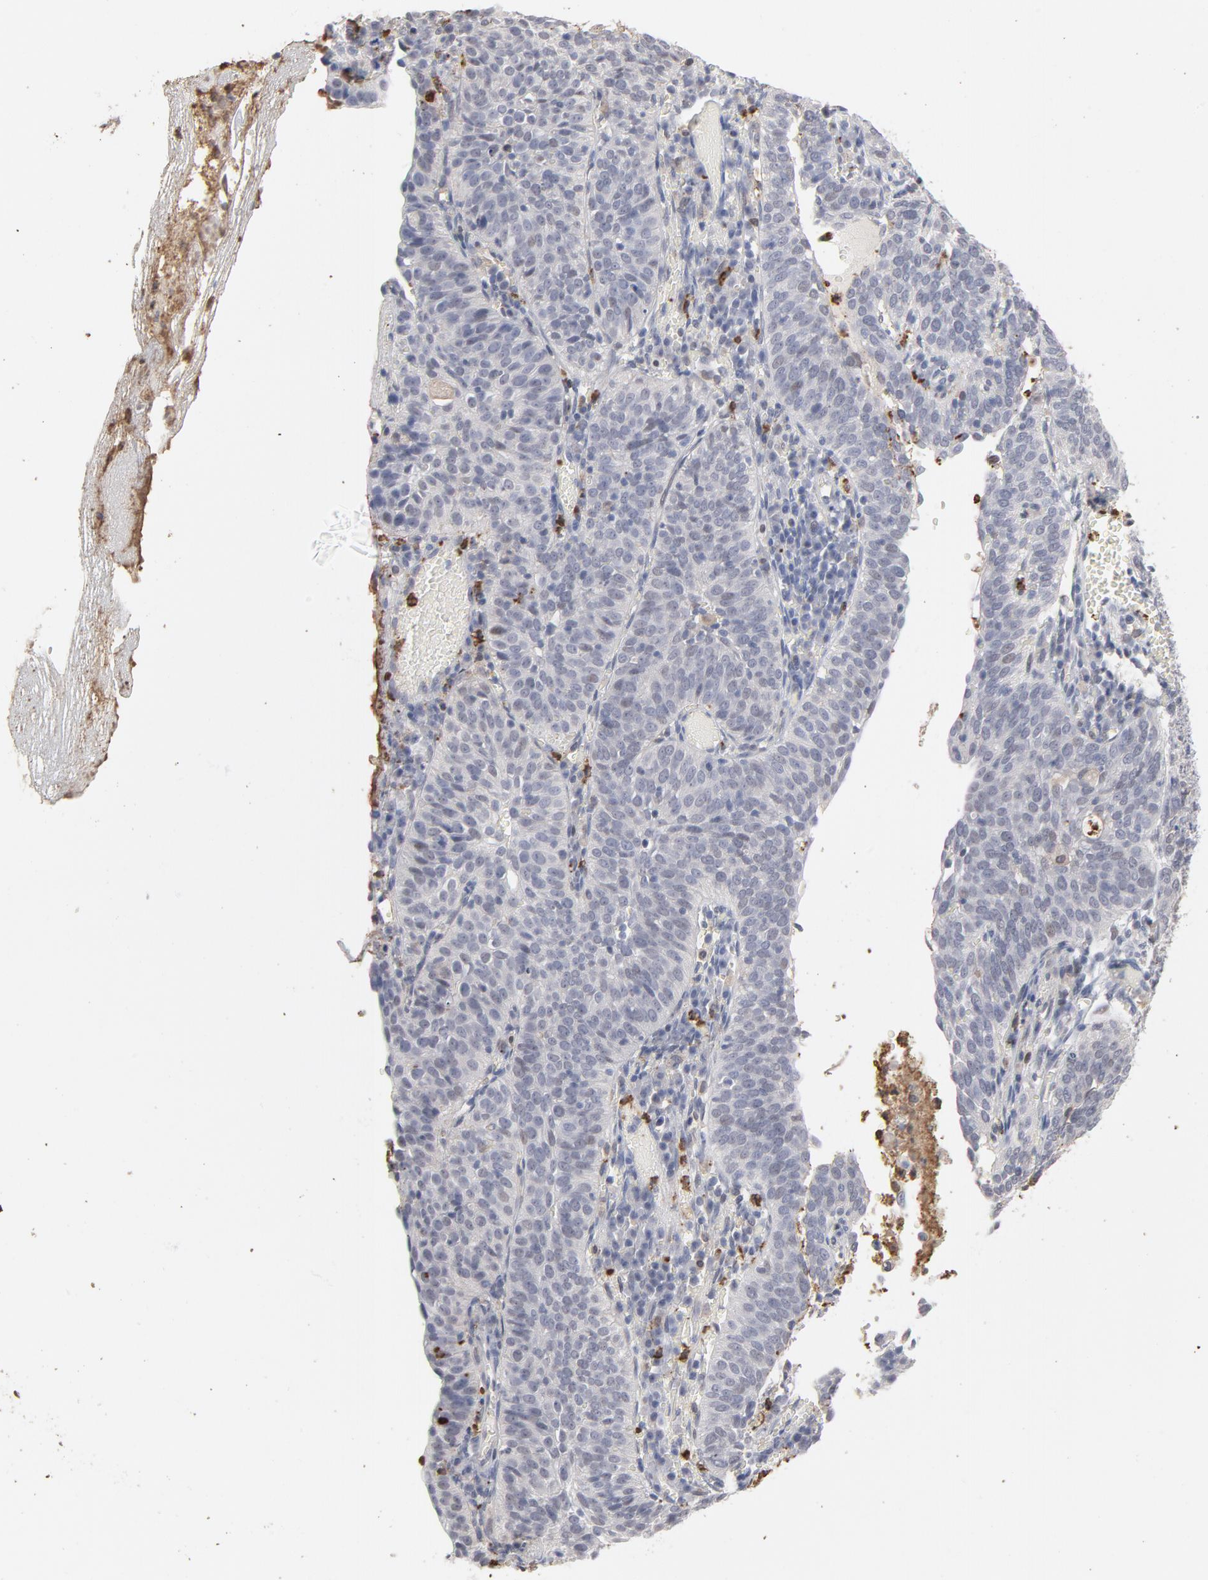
{"staining": {"intensity": "weak", "quantity": "<25%", "location": "nuclear"}, "tissue": "cervical cancer", "cell_type": "Tumor cells", "image_type": "cancer", "snomed": [{"axis": "morphology", "description": "Squamous cell carcinoma, NOS"}, {"axis": "topography", "description": "Cervix"}], "caption": "Protein analysis of cervical cancer (squamous cell carcinoma) reveals no significant expression in tumor cells.", "gene": "PNMA1", "patient": {"sex": "female", "age": 39}}